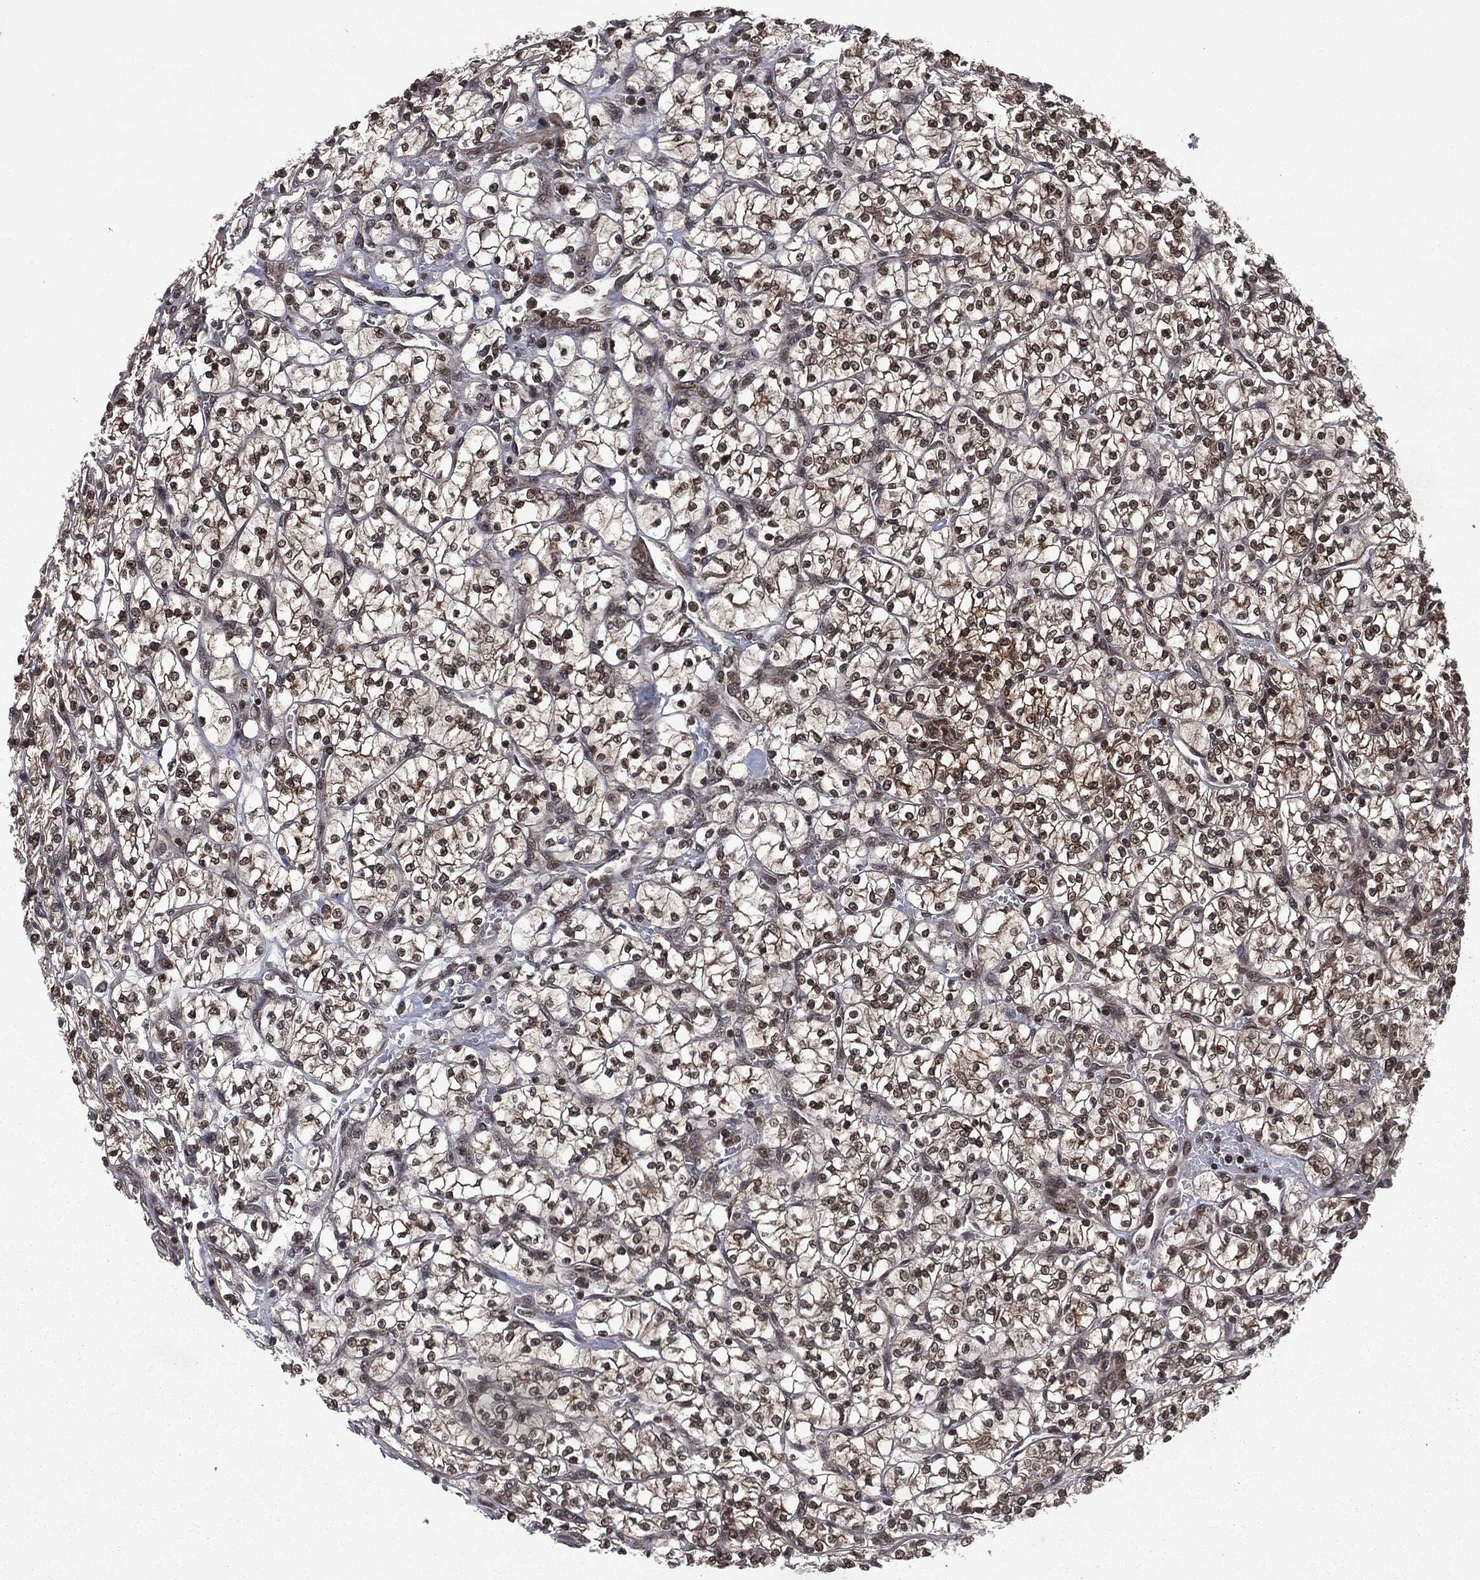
{"staining": {"intensity": "moderate", "quantity": "25%-75%", "location": "nuclear"}, "tissue": "renal cancer", "cell_type": "Tumor cells", "image_type": "cancer", "snomed": [{"axis": "morphology", "description": "Adenocarcinoma, NOS"}, {"axis": "topography", "description": "Kidney"}], "caption": "Tumor cells display medium levels of moderate nuclear expression in approximately 25%-75% of cells in adenocarcinoma (renal). (Stains: DAB (3,3'-diaminobenzidine) in brown, nuclei in blue, Microscopy: brightfield microscopy at high magnification).", "gene": "STAU2", "patient": {"sex": "female", "age": 64}}